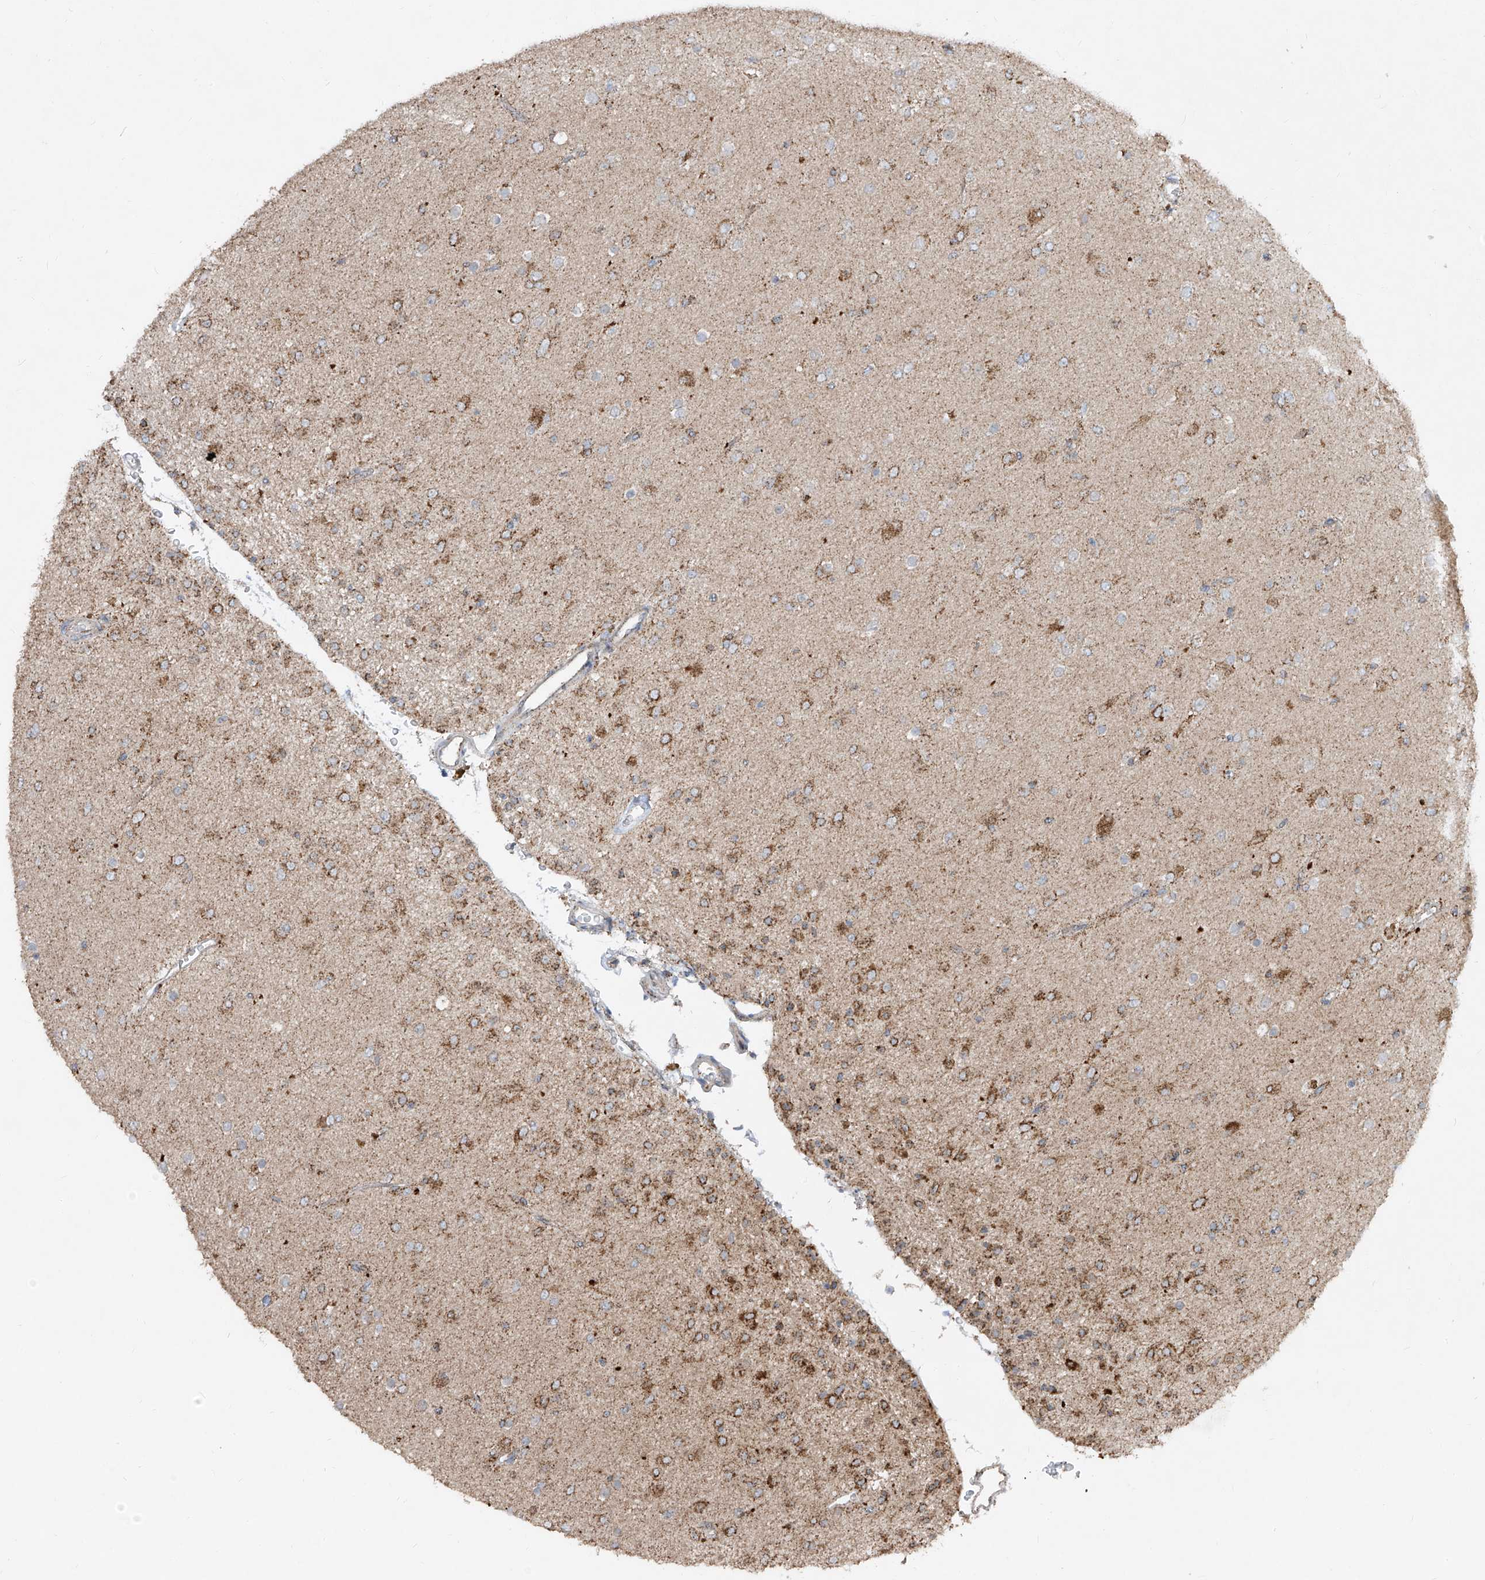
{"staining": {"intensity": "moderate", "quantity": ">75%", "location": "cytoplasmic/membranous"}, "tissue": "glioma", "cell_type": "Tumor cells", "image_type": "cancer", "snomed": [{"axis": "morphology", "description": "Glioma, malignant, Low grade"}, {"axis": "topography", "description": "Brain"}], "caption": "Malignant glioma (low-grade) stained with DAB (3,3'-diaminobenzidine) immunohistochemistry (IHC) reveals medium levels of moderate cytoplasmic/membranous staining in about >75% of tumor cells. The protein is shown in brown color, while the nuclei are stained blue.", "gene": "ABCD3", "patient": {"sex": "male", "age": 65}}